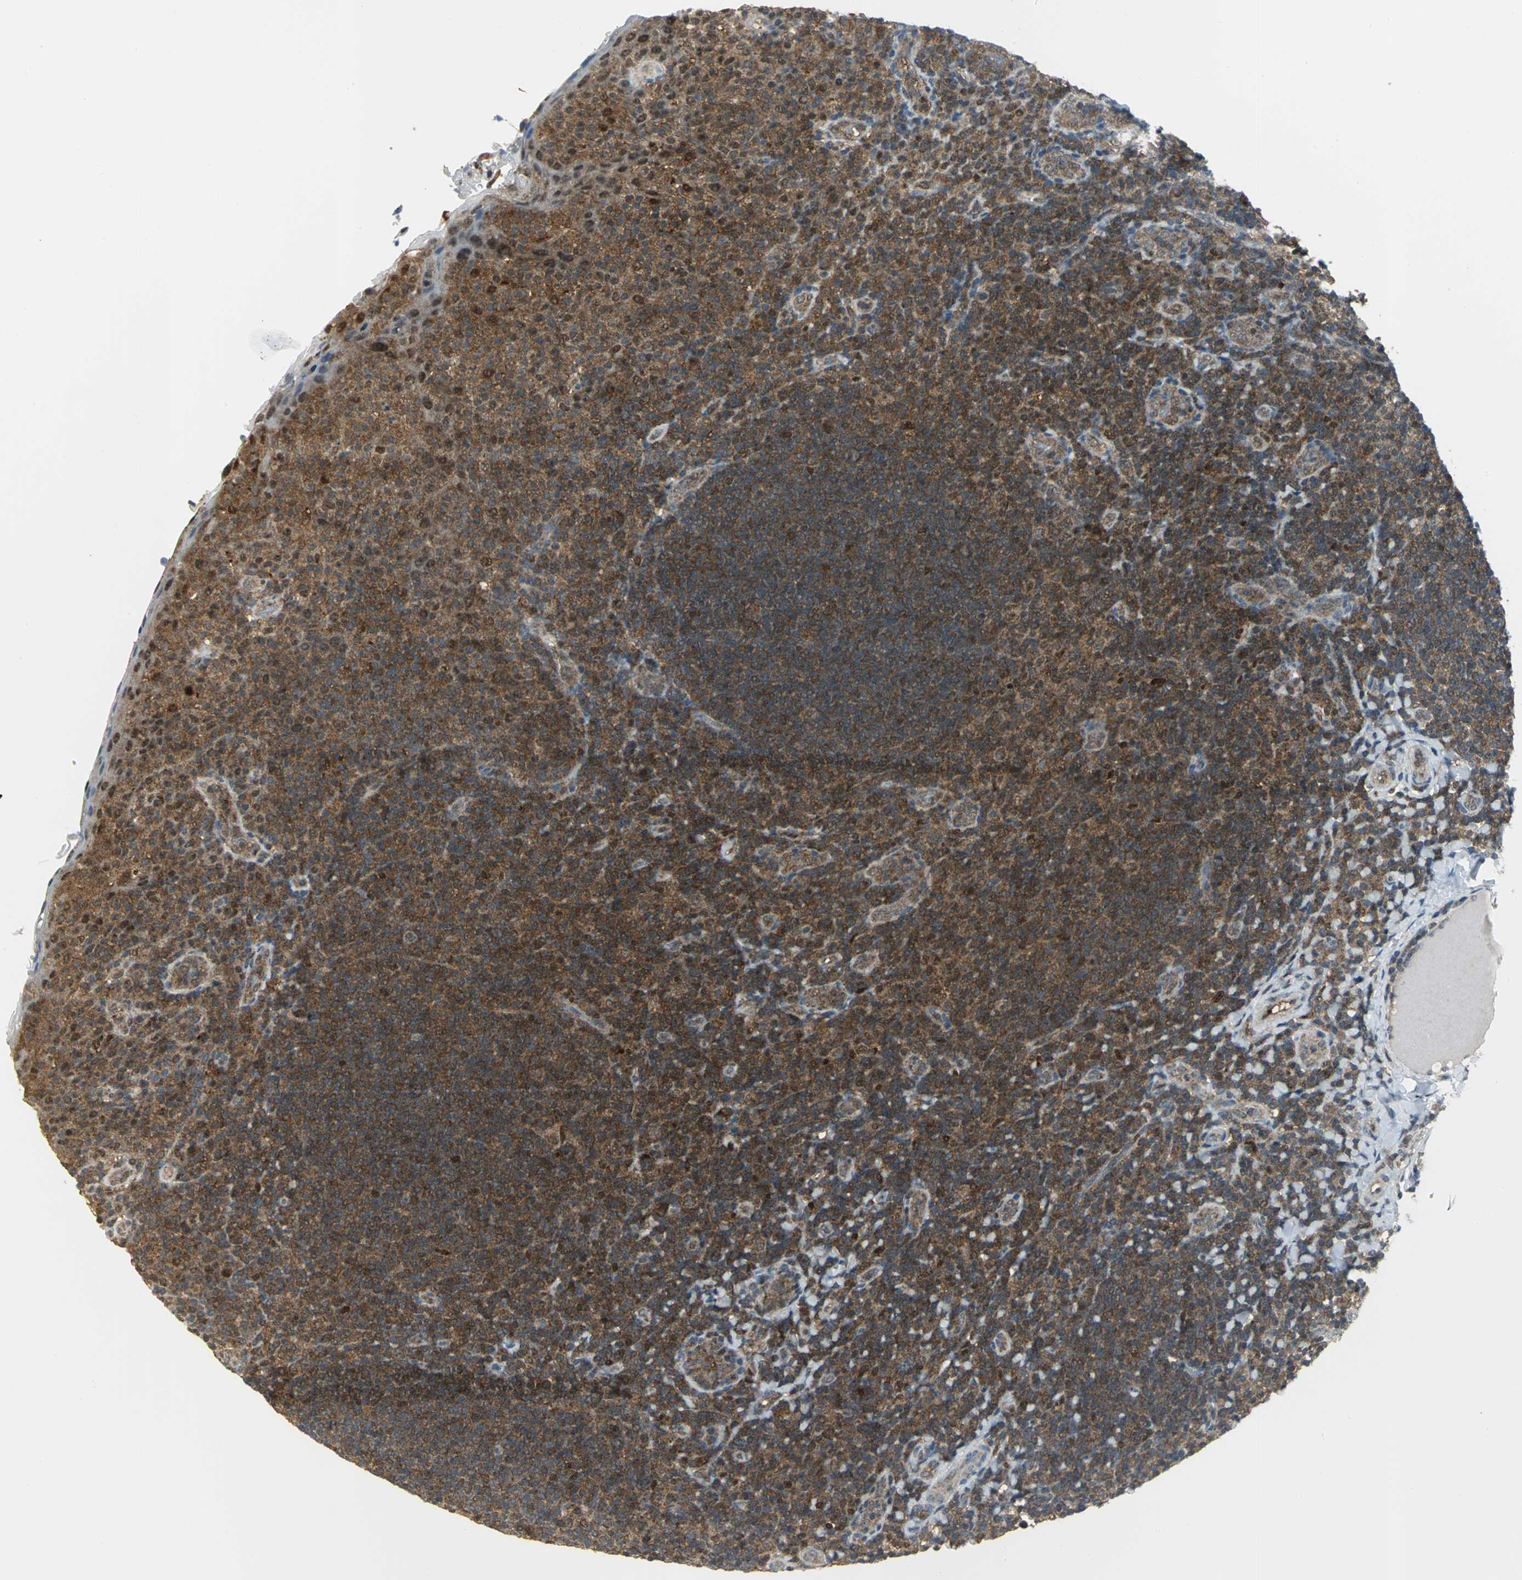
{"staining": {"intensity": "moderate", "quantity": "25%-75%", "location": "cytoplasmic/membranous"}, "tissue": "tonsil", "cell_type": "Germinal center cells", "image_type": "normal", "snomed": [{"axis": "morphology", "description": "Normal tissue, NOS"}, {"axis": "topography", "description": "Tonsil"}], "caption": "Protein expression analysis of normal tonsil displays moderate cytoplasmic/membranous staining in about 25%-75% of germinal center cells.", "gene": "PSMA4", "patient": {"sex": "male", "age": 17}}